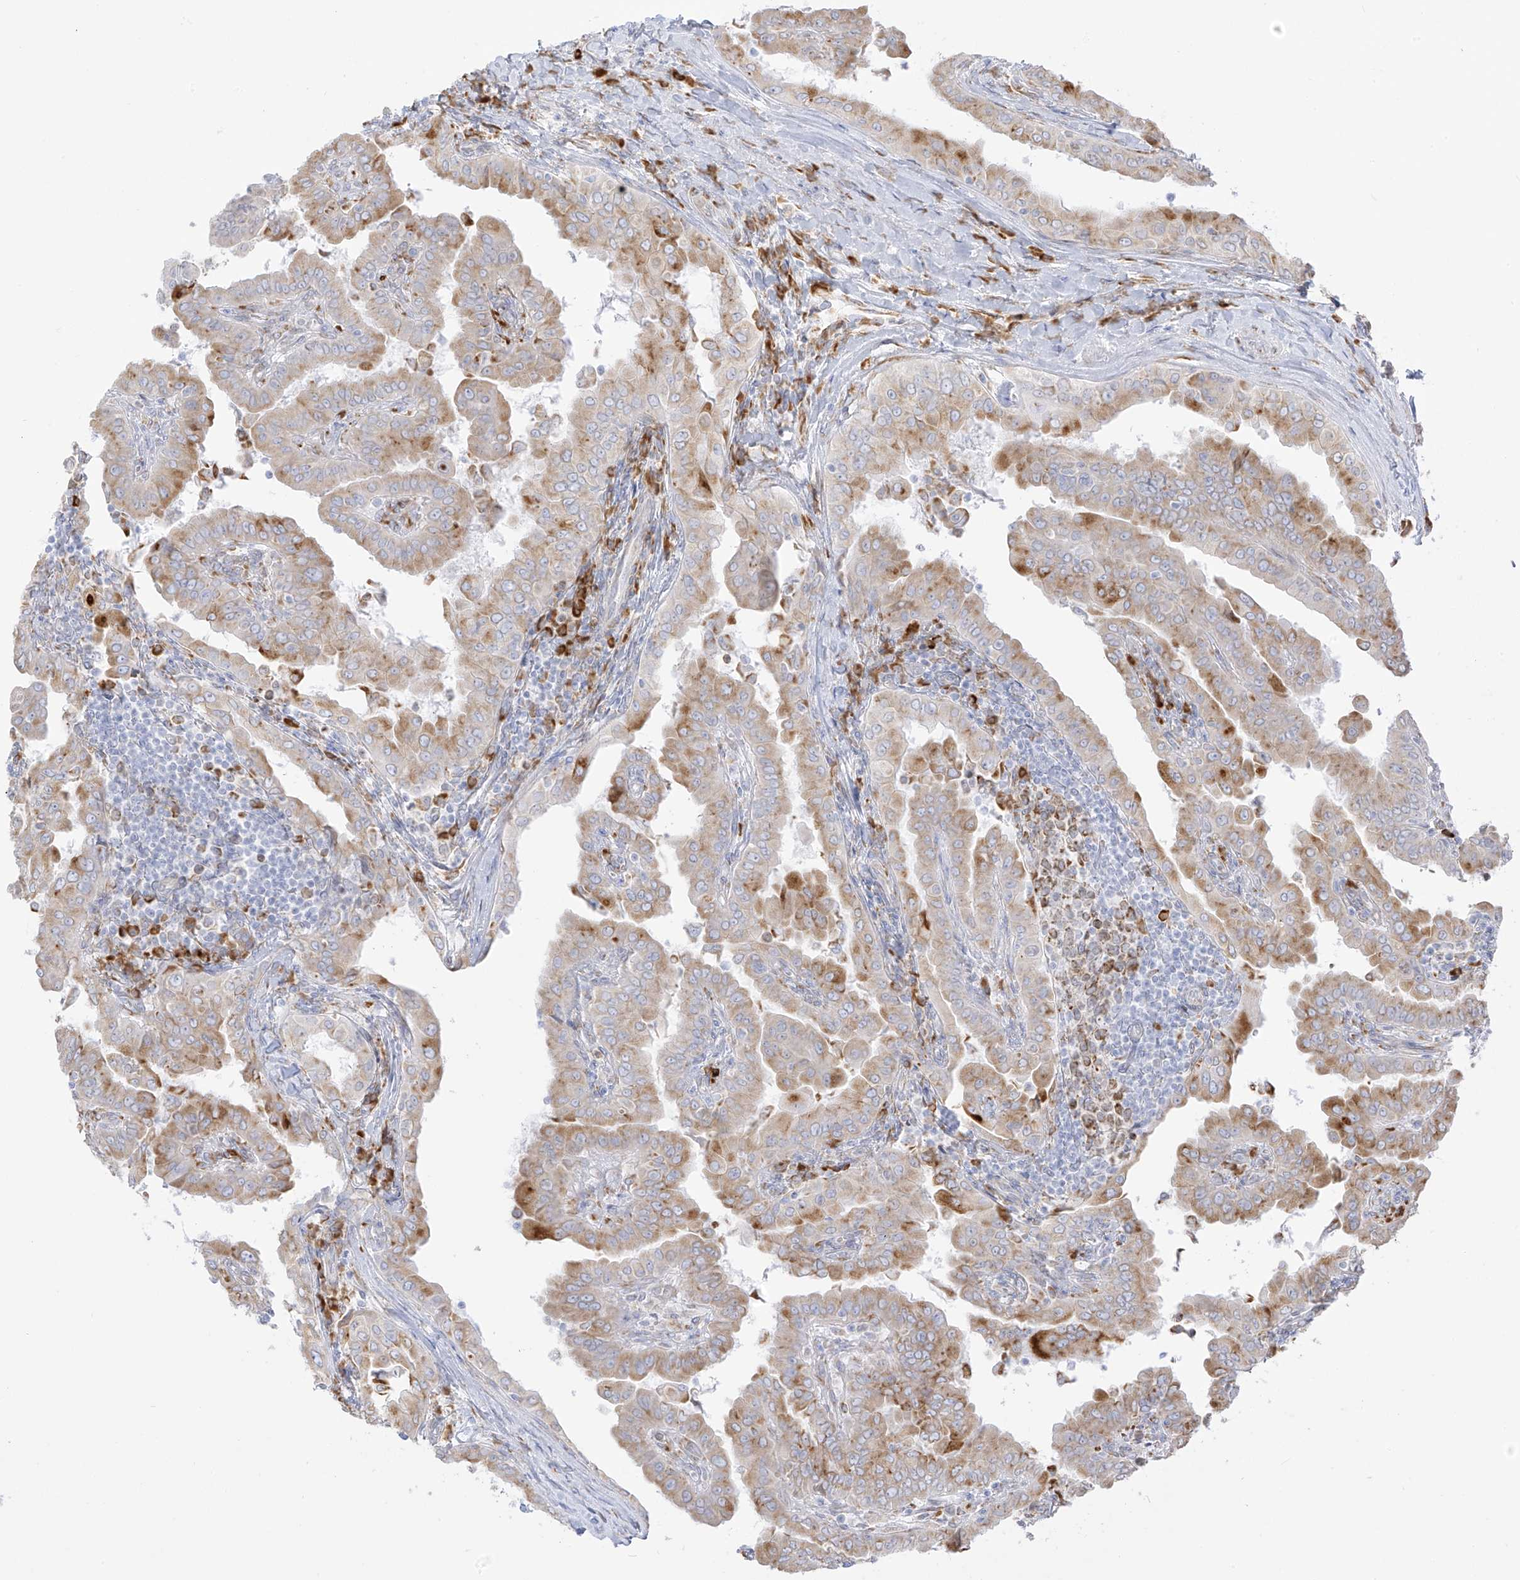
{"staining": {"intensity": "moderate", "quantity": "25%-75%", "location": "cytoplasmic/membranous"}, "tissue": "thyroid cancer", "cell_type": "Tumor cells", "image_type": "cancer", "snomed": [{"axis": "morphology", "description": "Papillary adenocarcinoma, NOS"}, {"axis": "topography", "description": "Thyroid gland"}], "caption": "Thyroid cancer was stained to show a protein in brown. There is medium levels of moderate cytoplasmic/membranous staining in approximately 25%-75% of tumor cells. The protein of interest is shown in brown color, while the nuclei are stained blue.", "gene": "LRRC59", "patient": {"sex": "male", "age": 33}}